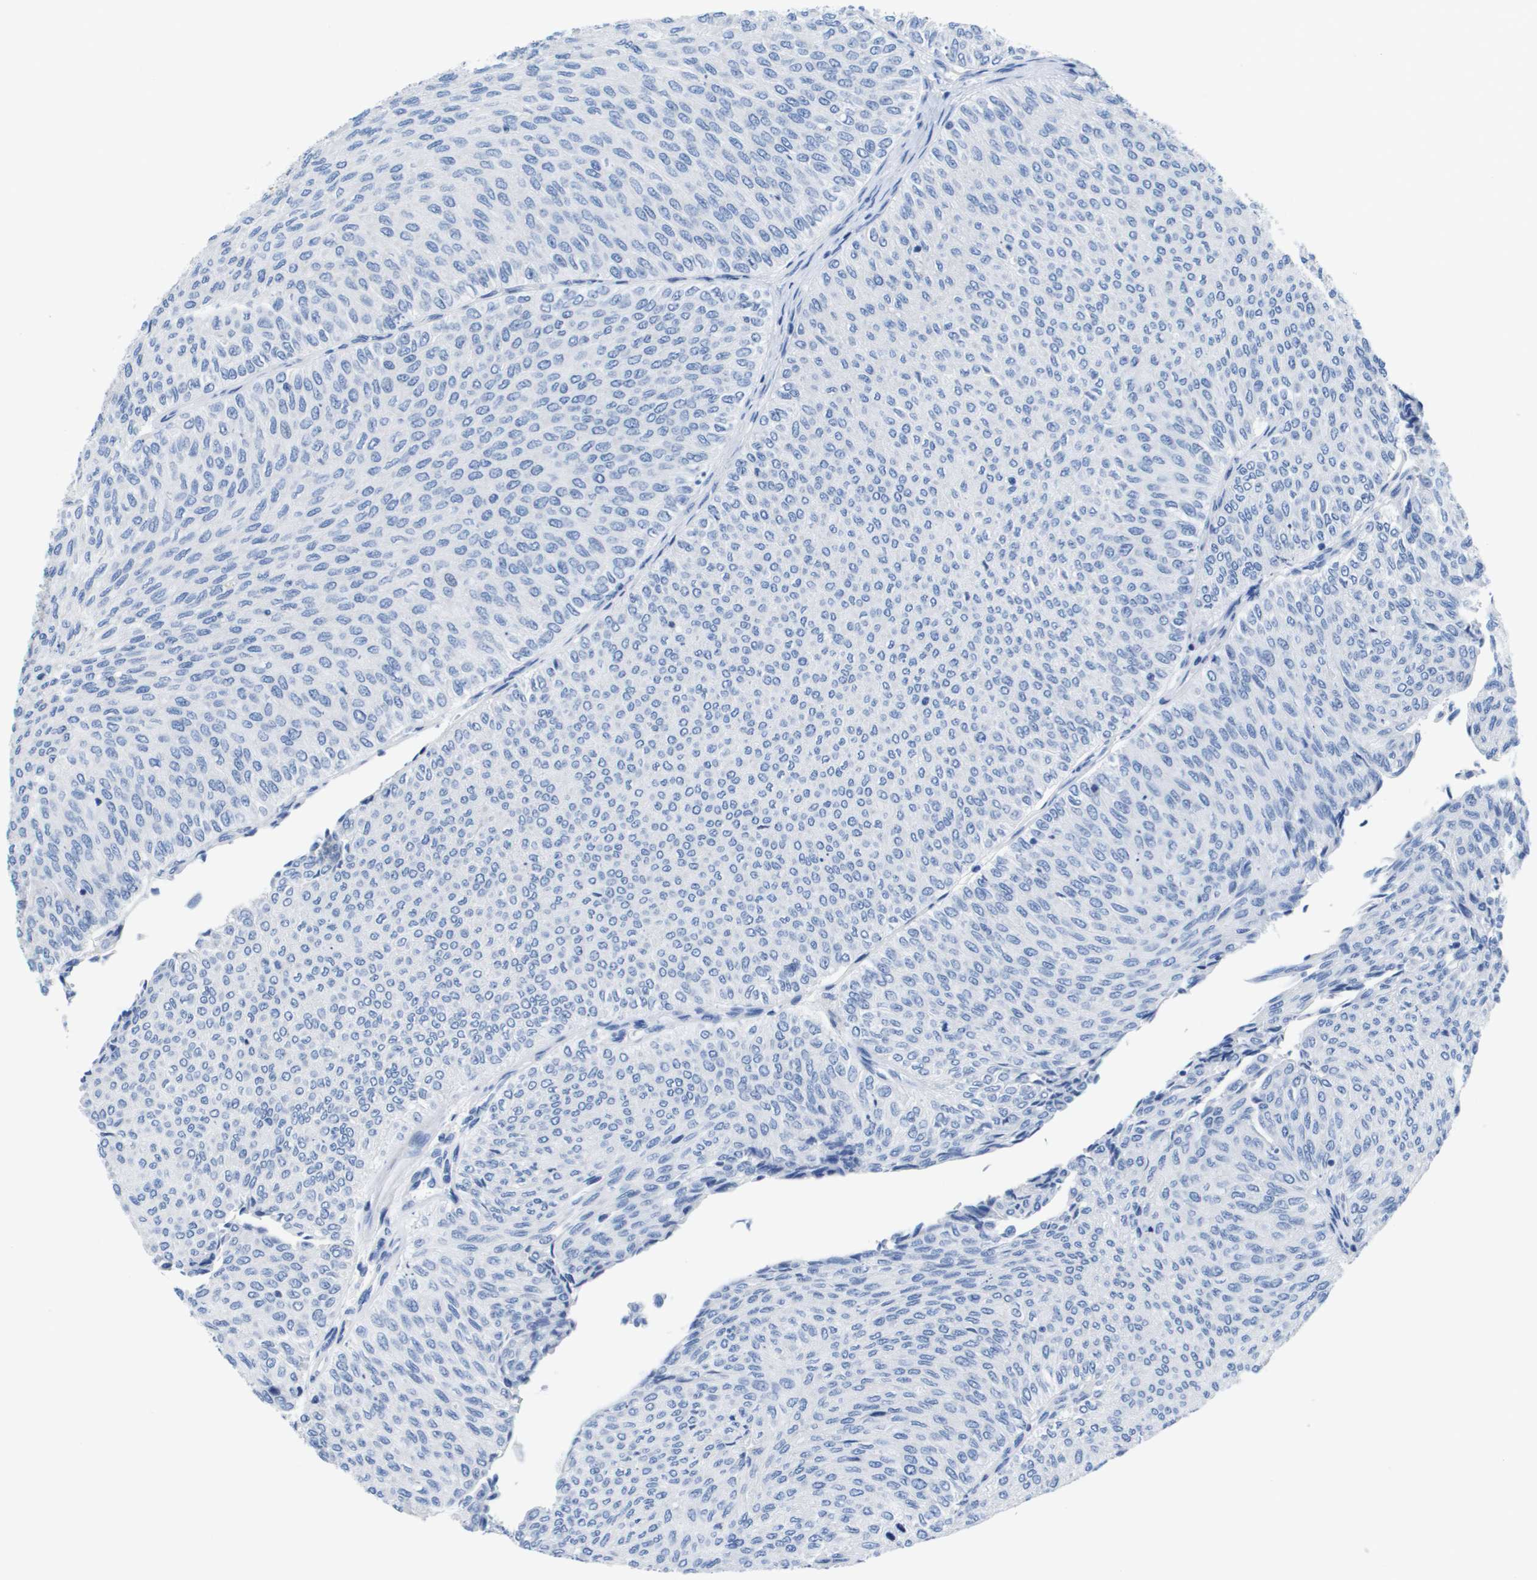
{"staining": {"intensity": "negative", "quantity": "none", "location": "none"}, "tissue": "urothelial cancer", "cell_type": "Tumor cells", "image_type": "cancer", "snomed": [{"axis": "morphology", "description": "Urothelial carcinoma, Low grade"}, {"axis": "topography", "description": "Urinary bladder"}], "caption": "Immunohistochemistry (IHC) of low-grade urothelial carcinoma reveals no positivity in tumor cells.", "gene": "APOA1", "patient": {"sex": "male", "age": 78}}